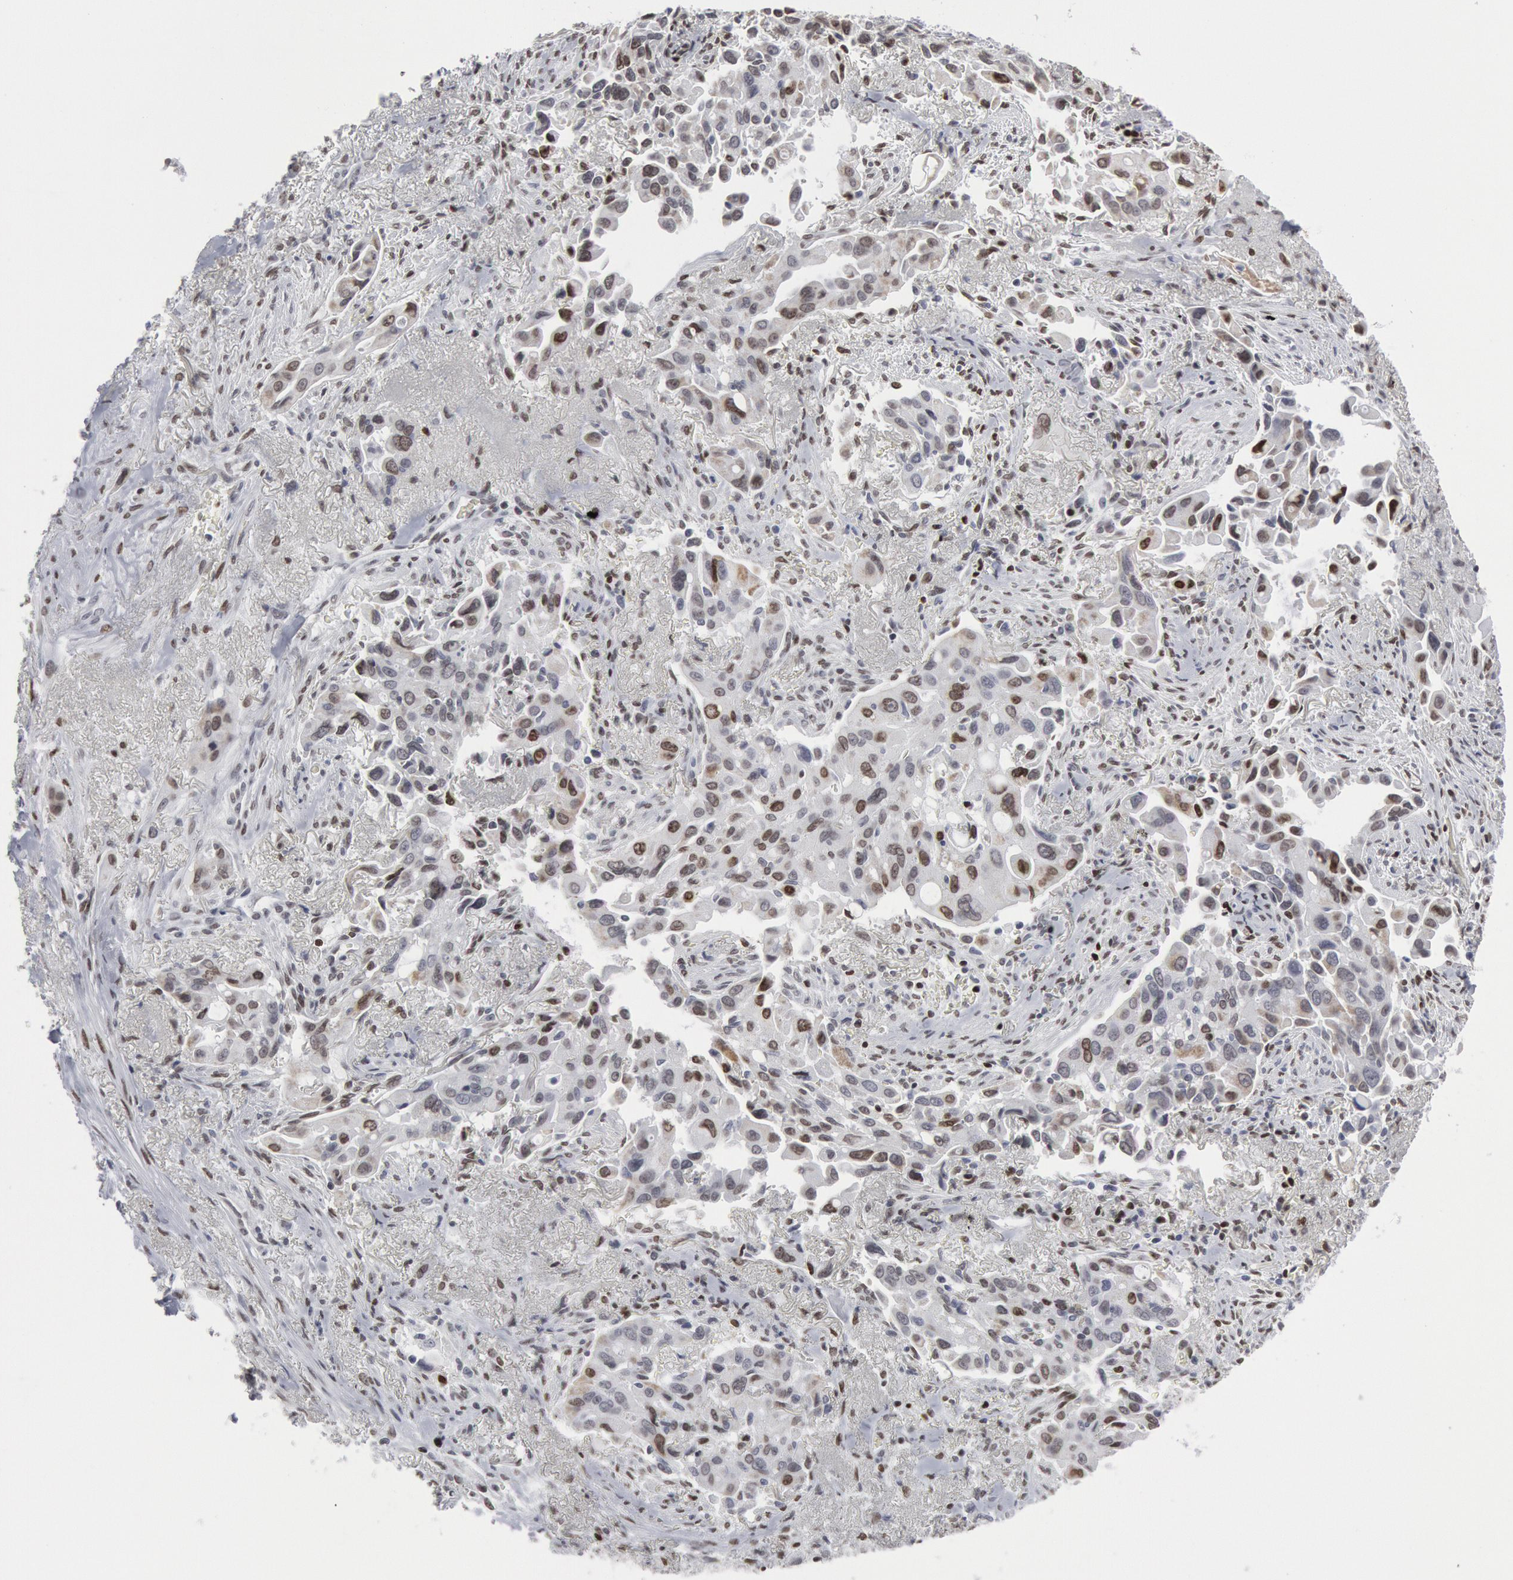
{"staining": {"intensity": "weak", "quantity": "<25%", "location": "nuclear"}, "tissue": "lung cancer", "cell_type": "Tumor cells", "image_type": "cancer", "snomed": [{"axis": "morphology", "description": "Adenocarcinoma, NOS"}, {"axis": "topography", "description": "Lung"}], "caption": "Immunohistochemistry (IHC) photomicrograph of human lung adenocarcinoma stained for a protein (brown), which demonstrates no staining in tumor cells.", "gene": "MECP2", "patient": {"sex": "male", "age": 68}}